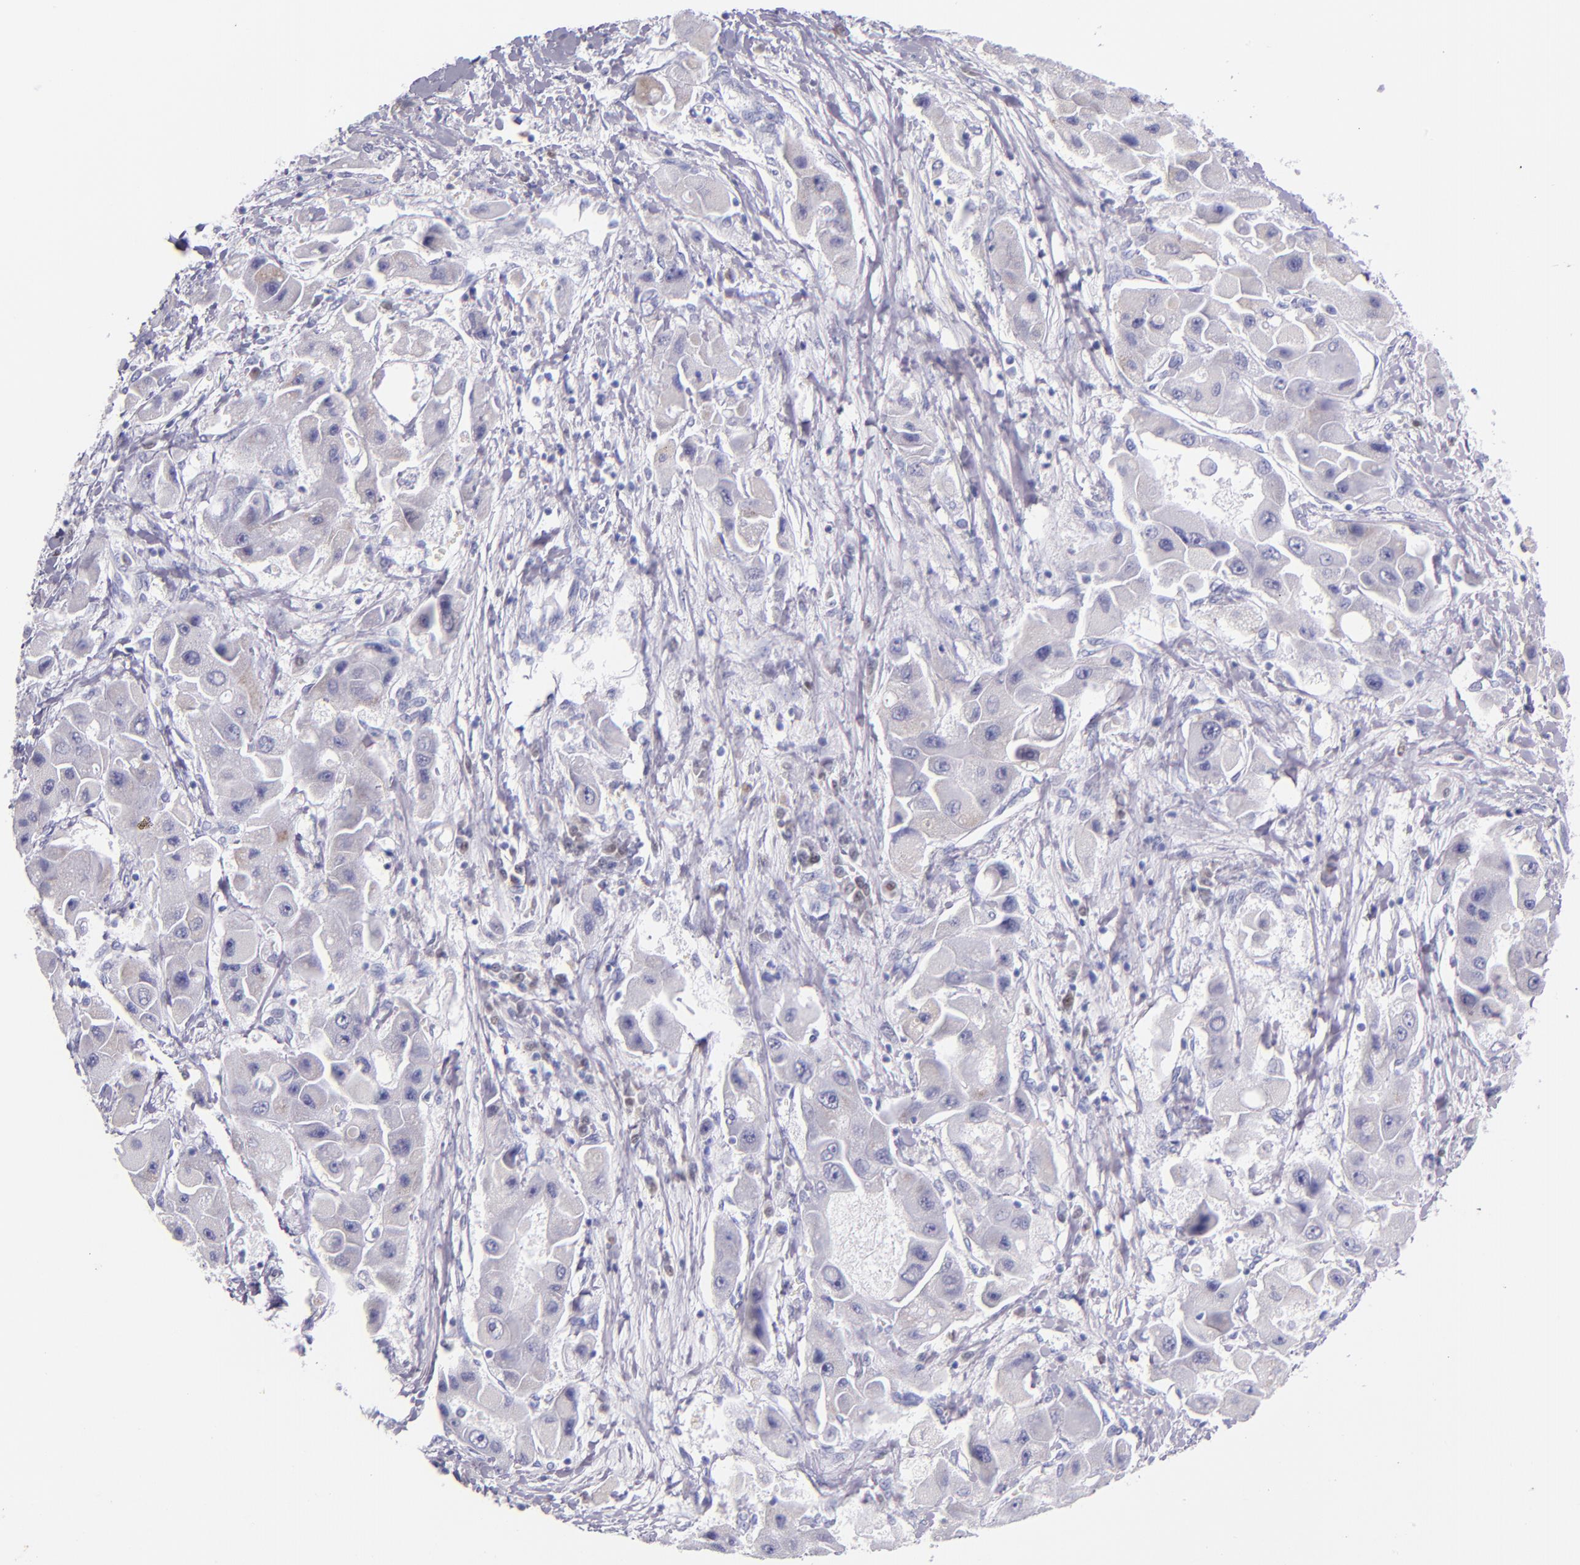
{"staining": {"intensity": "weak", "quantity": "25%-75%", "location": "cytoplasmic/membranous"}, "tissue": "liver cancer", "cell_type": "Tumor cells", "image_type": "cancer", "snomed": [{"axis": "morphology", "description": "Carcinoma, Hepatocellular, NOS"}, {"axis": "topography", "description": "Liver"}], "caption": "Immunohistochemistry (IHC) (DAB) staining of human hepatocellular carcinoma (liver) demonstrates weak cytoplasmic/membranous protein expression in about 25%-75% of tumor cells.", "gene": "IRF4", "patient": {"sex": "male", "age": 24}}